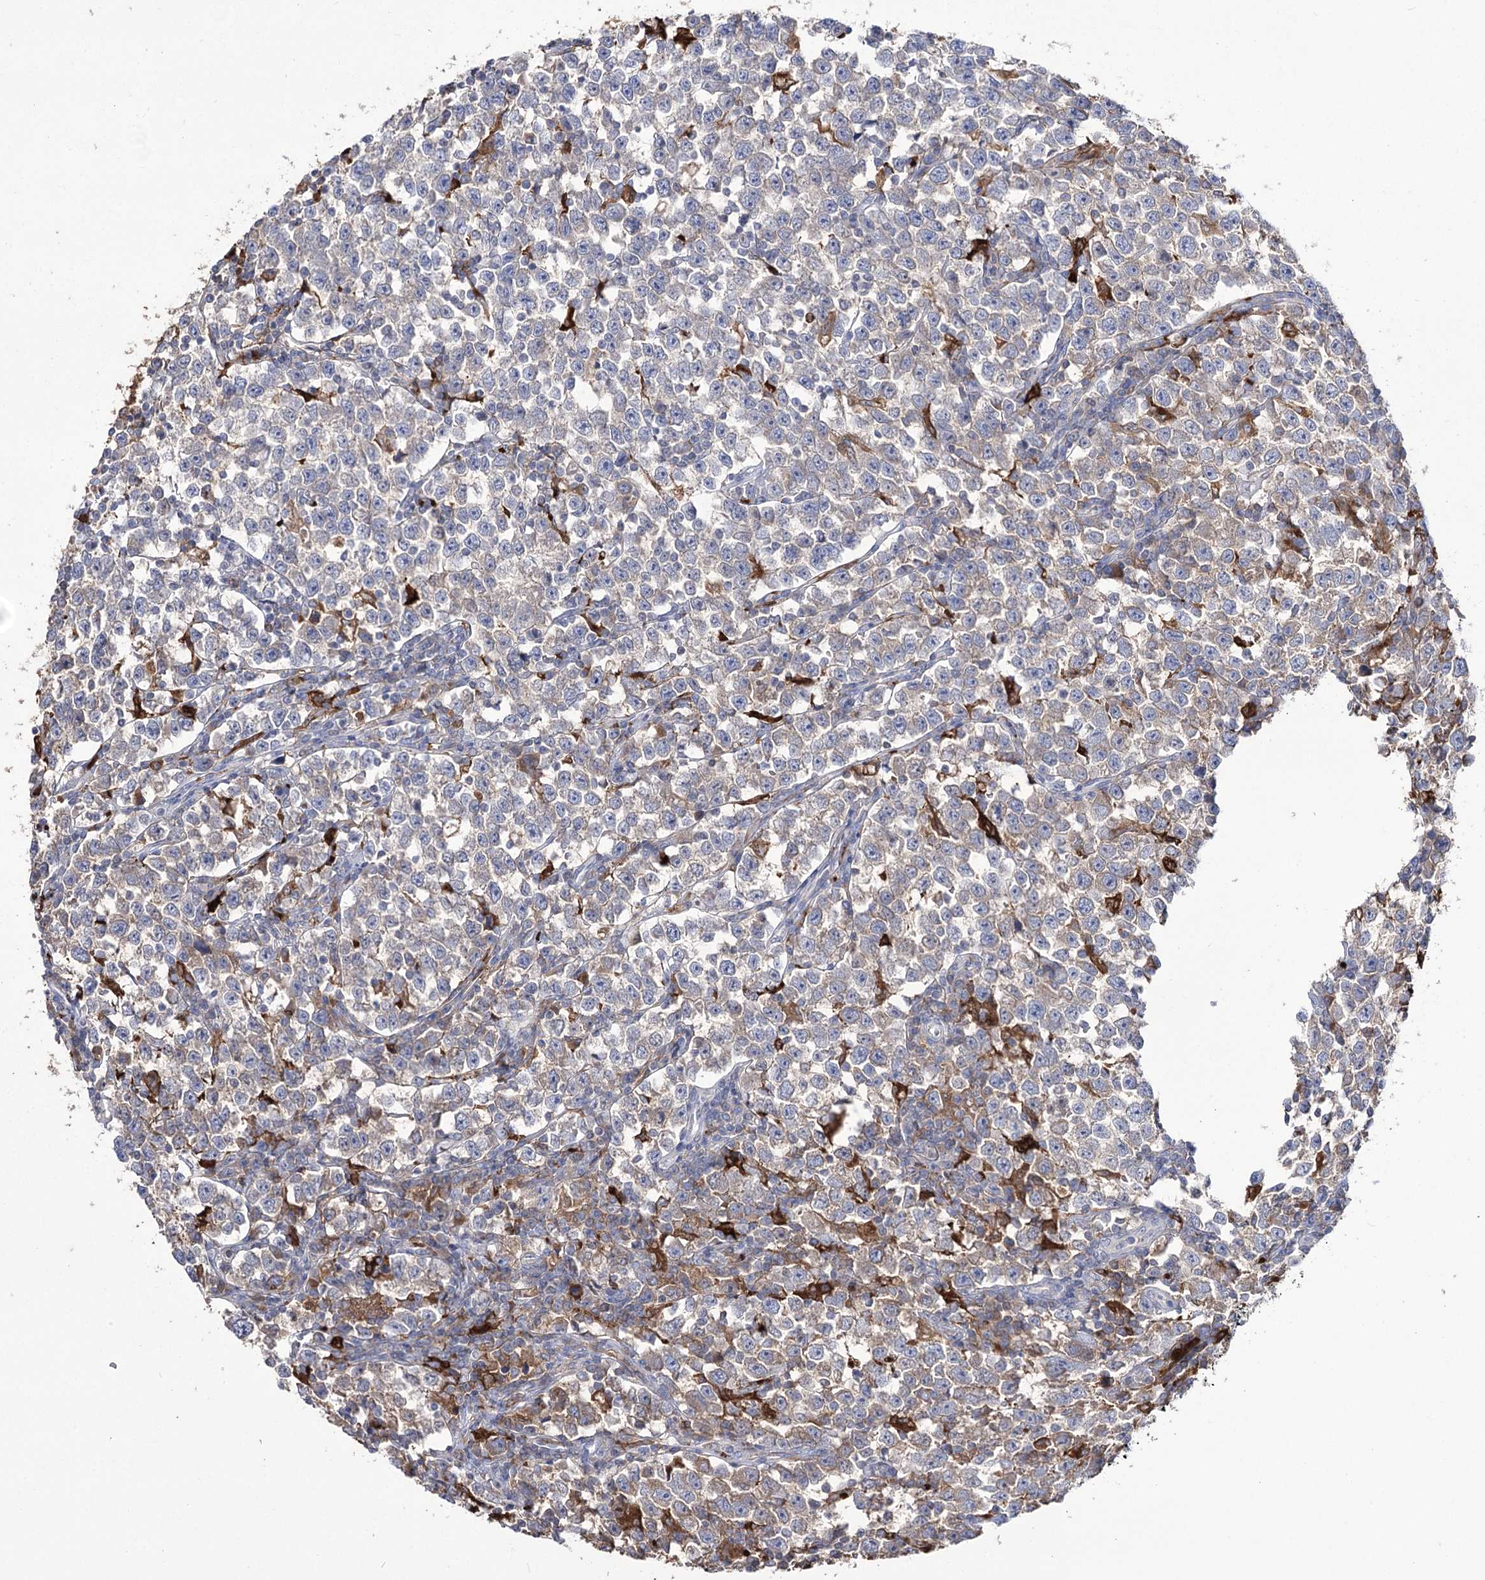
{"staining": {"intensity": "weak", "quantity": "25%-75%", "location": "cytoplasmic/membranous"}, "tissue": "testis cancer", "cell_type": "Tumor cells", "image_type": "cancer", "snomed": [{"axis": "morphology", "description": "Normal tissue, NOS"}, {"axis": "morphology", "description": "Seminoma, NOS"}, {"axis": "topography", "description": "Testis"}], "caption": "Human seminoma (testis) stained with a protein marker shows weak staining in tumor cells.", "gene": "ZNF622", "patient": {"sex": "male", "age": 43}}